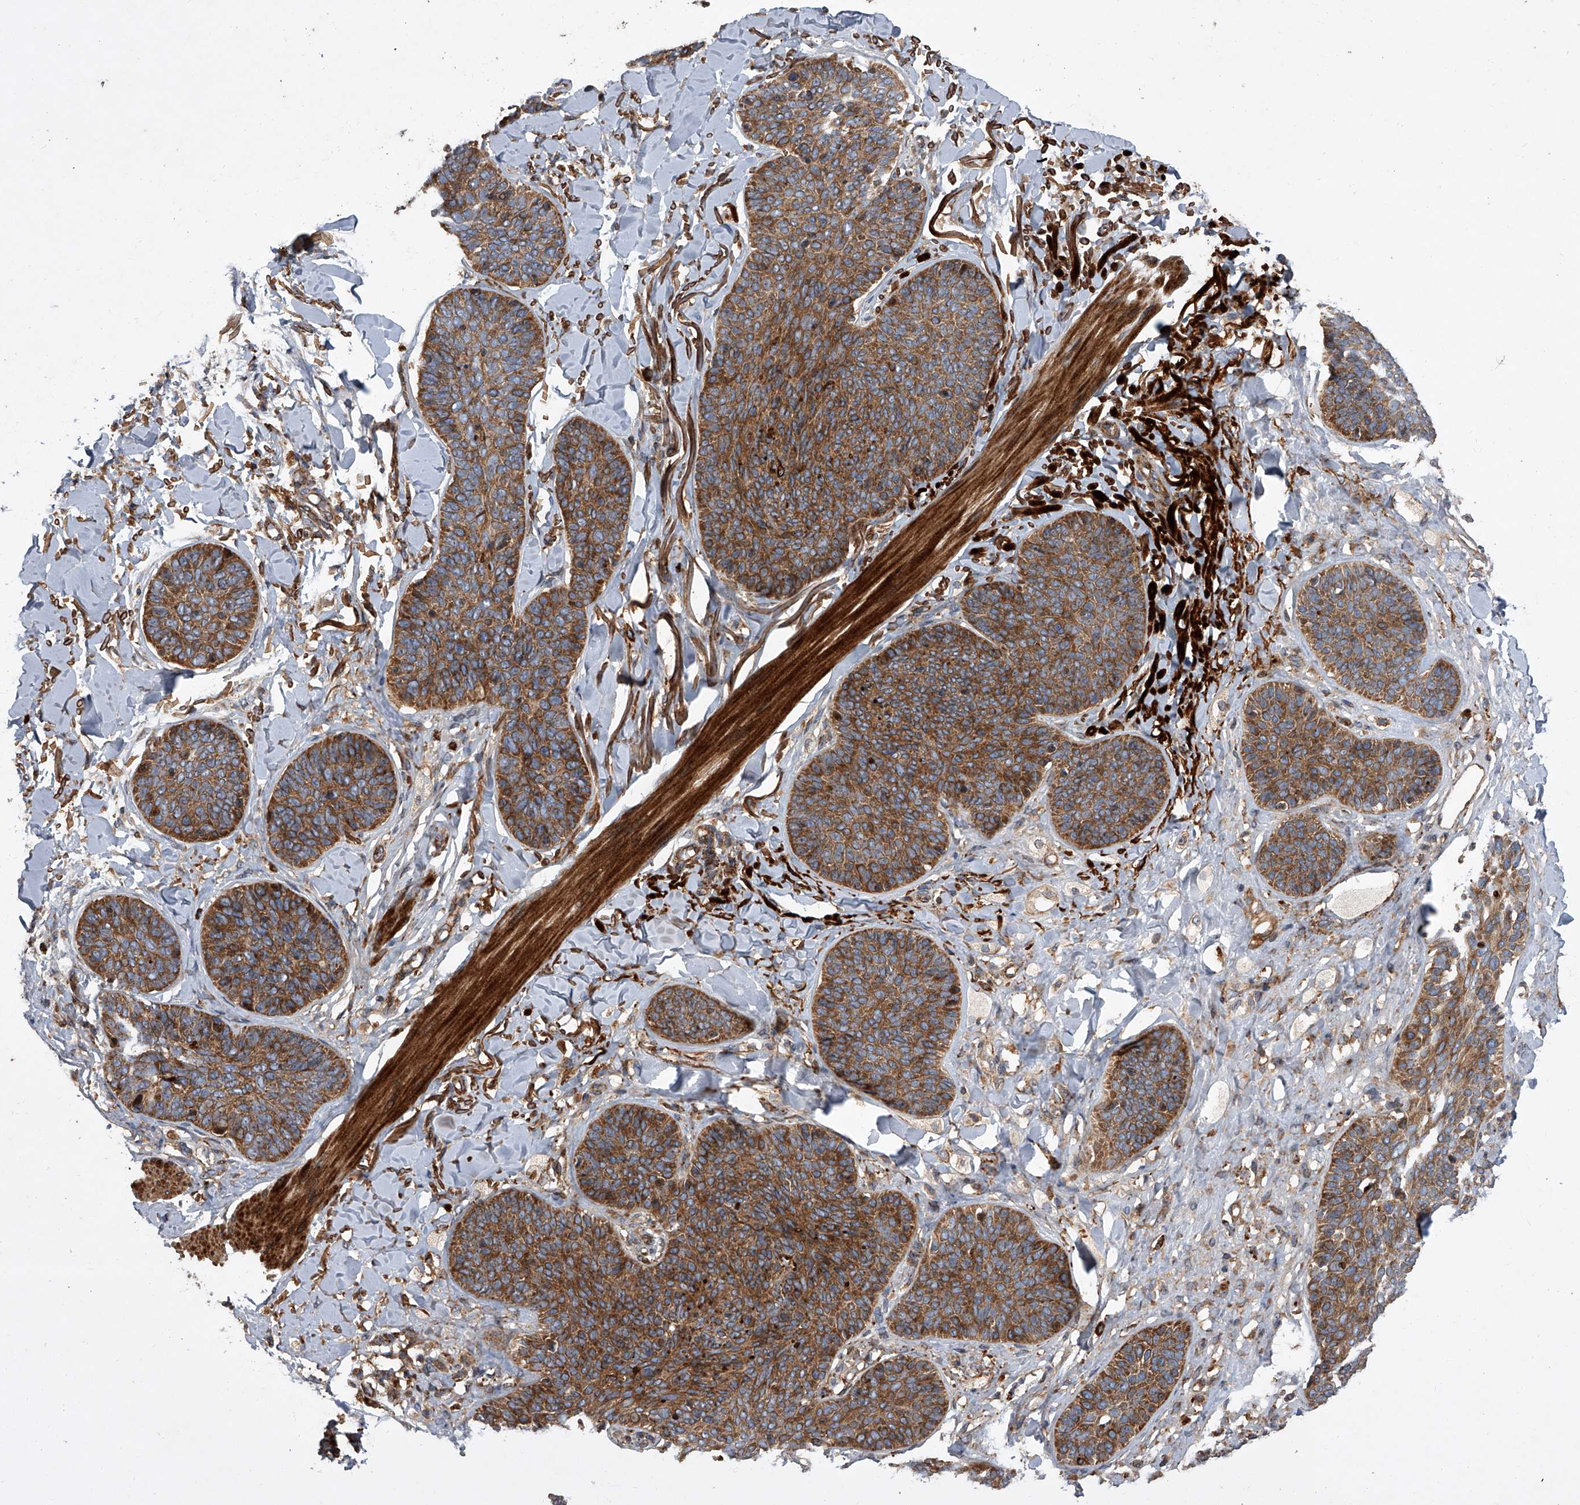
{"staining": {"intensity": "strong", "quantity": ">75%", "location": "cytoplasmic/membranous"}, "tissue": "skin cancer", "cell_type": "Tumor cells", "image_type": "cancer", "snomed": [{"axis": "morphology", "description": "Basal cell carcinoma"}, {"axis": "topography", "description": "Skin"}], "caption": "Basal cell carcinoma (skin) stained with immunohistochemistry exhibits strong cytoplasmic/membranous expression in approximately >75% of tumor cells.", "gene": "USP47", "patient": {"sex": "male", "age": 85}}